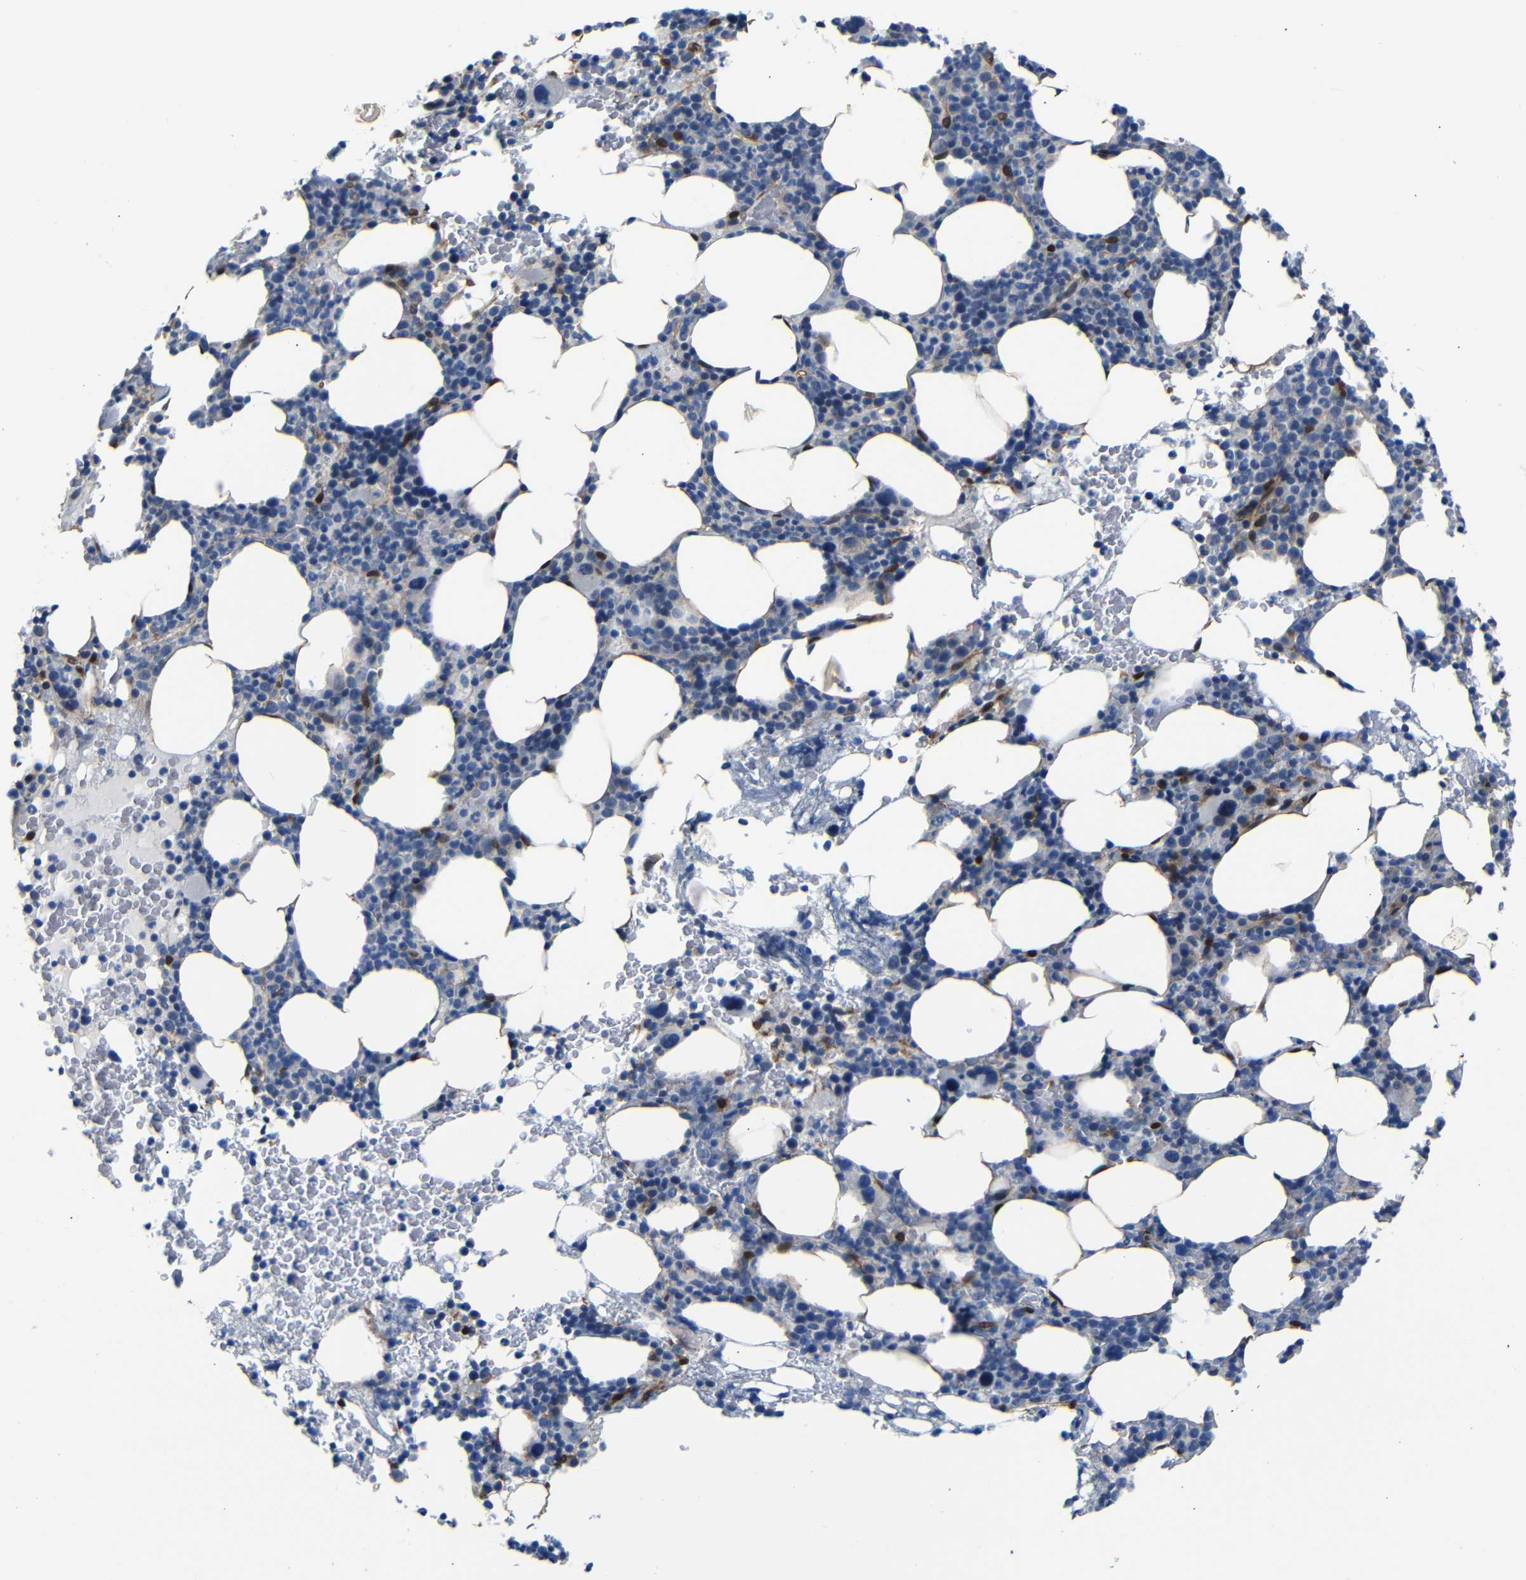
{"staining": {"intensity": "strong", "quantity": "<25%", "location": "nuclear"}, "tissue": "bone marrow", "cell_type": "Hematopoietic cells", "image_type": "normal", "snomed": [{"axis": "morphology", "description": "Normal tissue, NOS"}, {"axis": "morphology", "description": "Inflammation, NOS"}, {"axis": "topography", "description": "Bone marrow"}], "caption": "DAB (3,3'-diaminobenzidine) immunohistochemical staining of benign human bone marrow displays strong nuclear protein positivity in about <25% of hematopoietic cells.", "gene": "YAP1", "patient": {"sex": "female", "age": 84}}